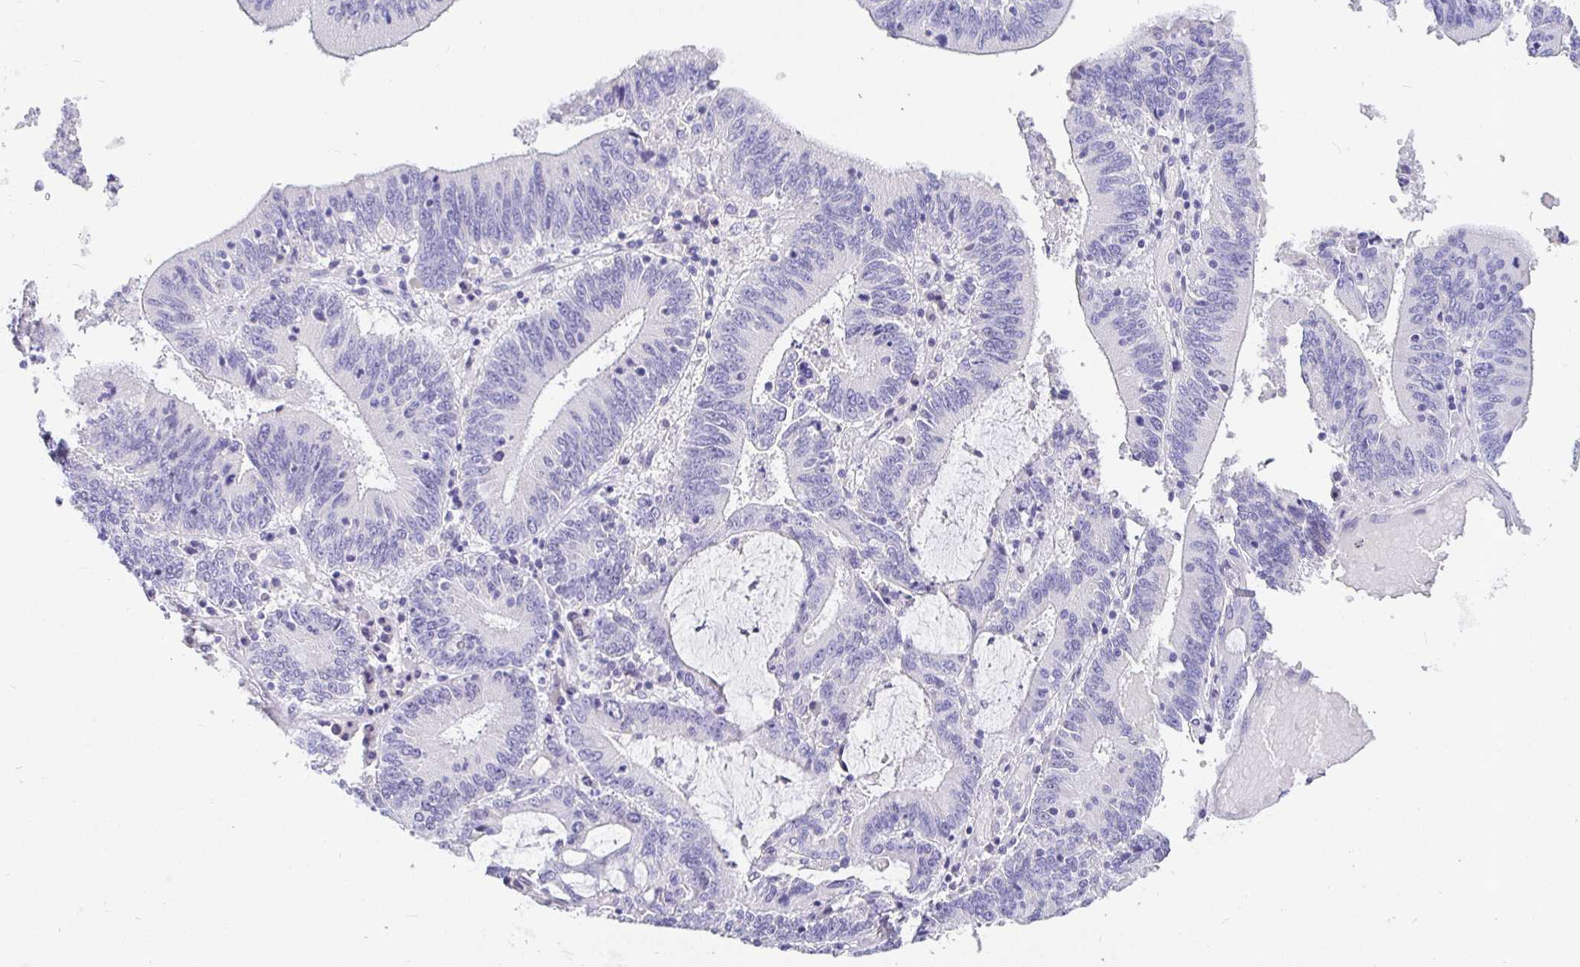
{"staining": {"intensity": "negative", "quantity": "none", "location": "none"}, "tissue": "stomach cancer", "cell_type": "Tumor cells", "image_type": "cancer", "snomed": [{"axis": "morphology", "description": "Adenocarcinoma, NOS"}, {"axis": "topography", "description": "Stomach, upper"}], "caption": "Tumor cells show no significant protein positivity in adenocarcinoma (stomach).", "gene": "TPTE", "patient": {"sex": "male", "age": 68}}